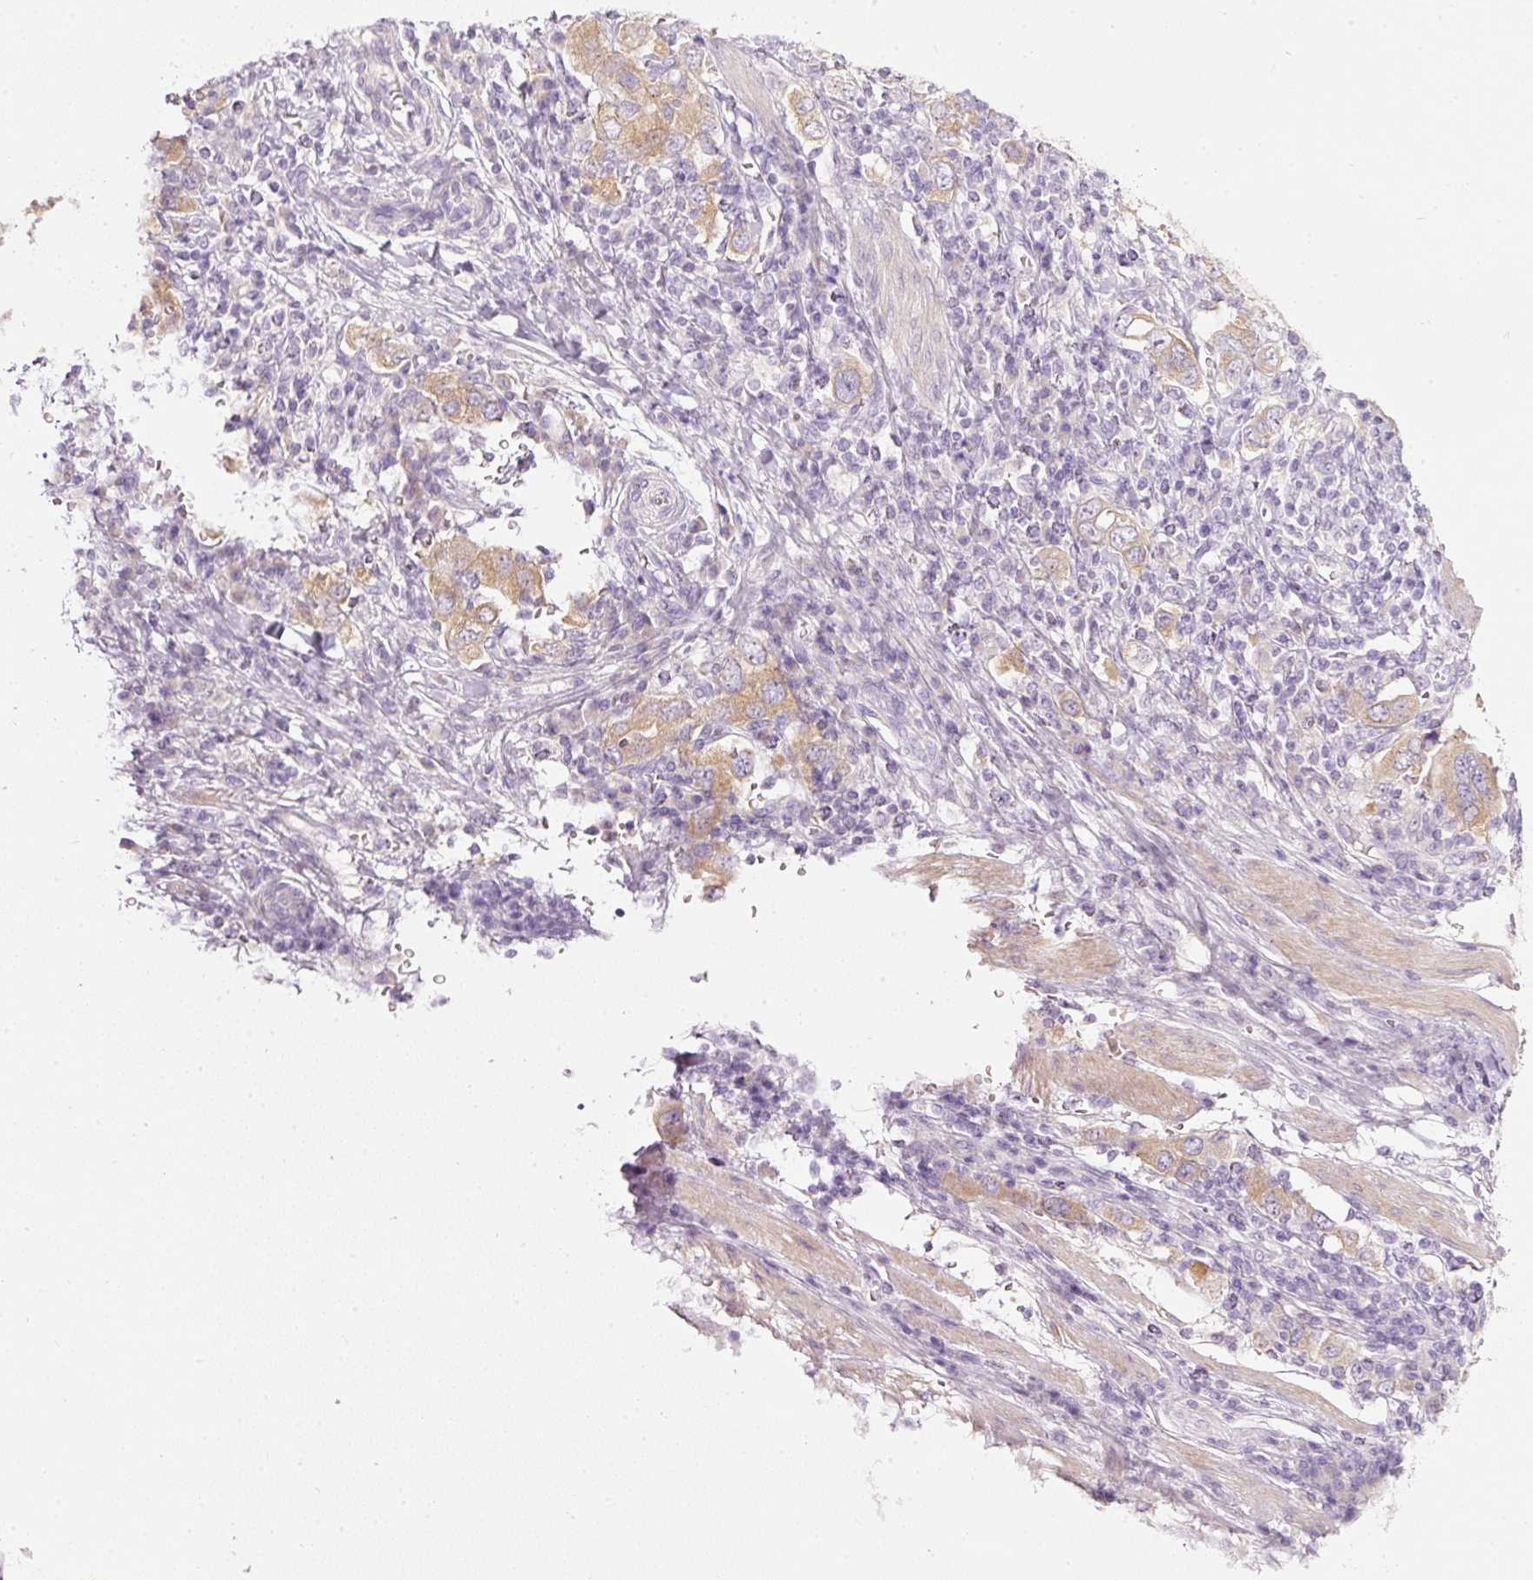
{"staining": {"intensity": "moderate", "quantity": ">75%", "location": "cytoplasmic/membranous"}, "tissue": "stomach cancer", "cell_type": "Tumor cells", "image_type": "cancer", "snomed": [{"axis": "morphology", "description": "Adenocarcinoma, NOS"}, {"axis": "topography", "description": "Stomach, upper"}, {"axis": "topography", "description": "Stomach"}], "caption": "Immunohistochemistry (IHC) image of human stomach cancer stained for a protein (brown), which shows medium levels of moderate cytoplasmic/membranous staining in about >75% of tumor cells.", "gene": "PDXDC1", "patient": {"sex": "male", "age": 62}}